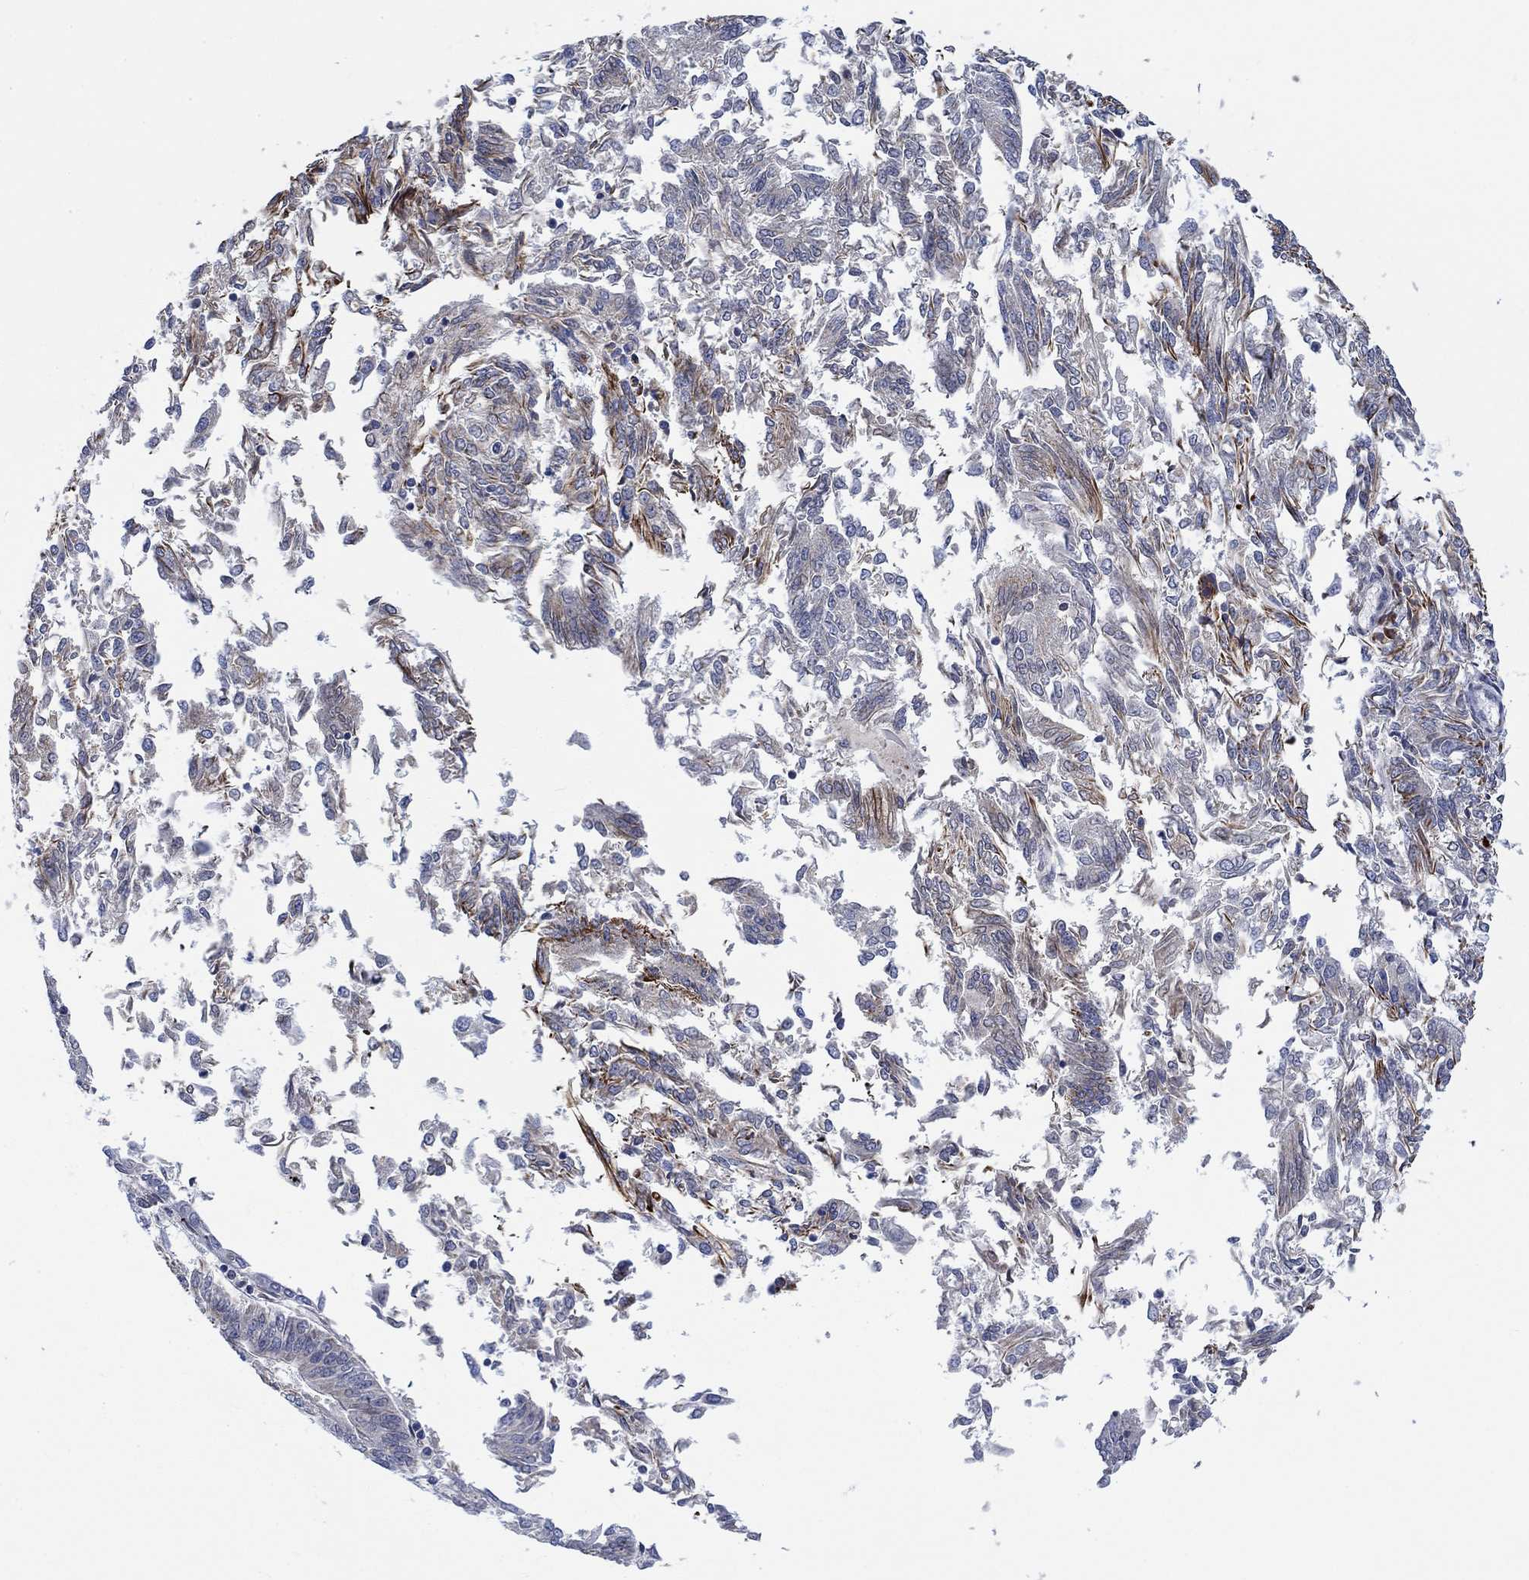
{"staining": {"intensity": "strong", "quantity": "<25%", "location": "cytoplasmic/membranous"}, "tissue": "endometrial cancer", "cell_type": "Tumor cells", "image_type": "cancer", "snomed": [{"axis": "morphology", "description": "Adenocarcinoma, NOS"}, {"axis": "topography", "description": "Endometrium"}], "caption": "Adenocarcinoma (endometrial) stained with a protein marker shows strong staining in tumor cells.", "gene": "CAMK1D", "patient": {"sex": "female", "age": 58}}